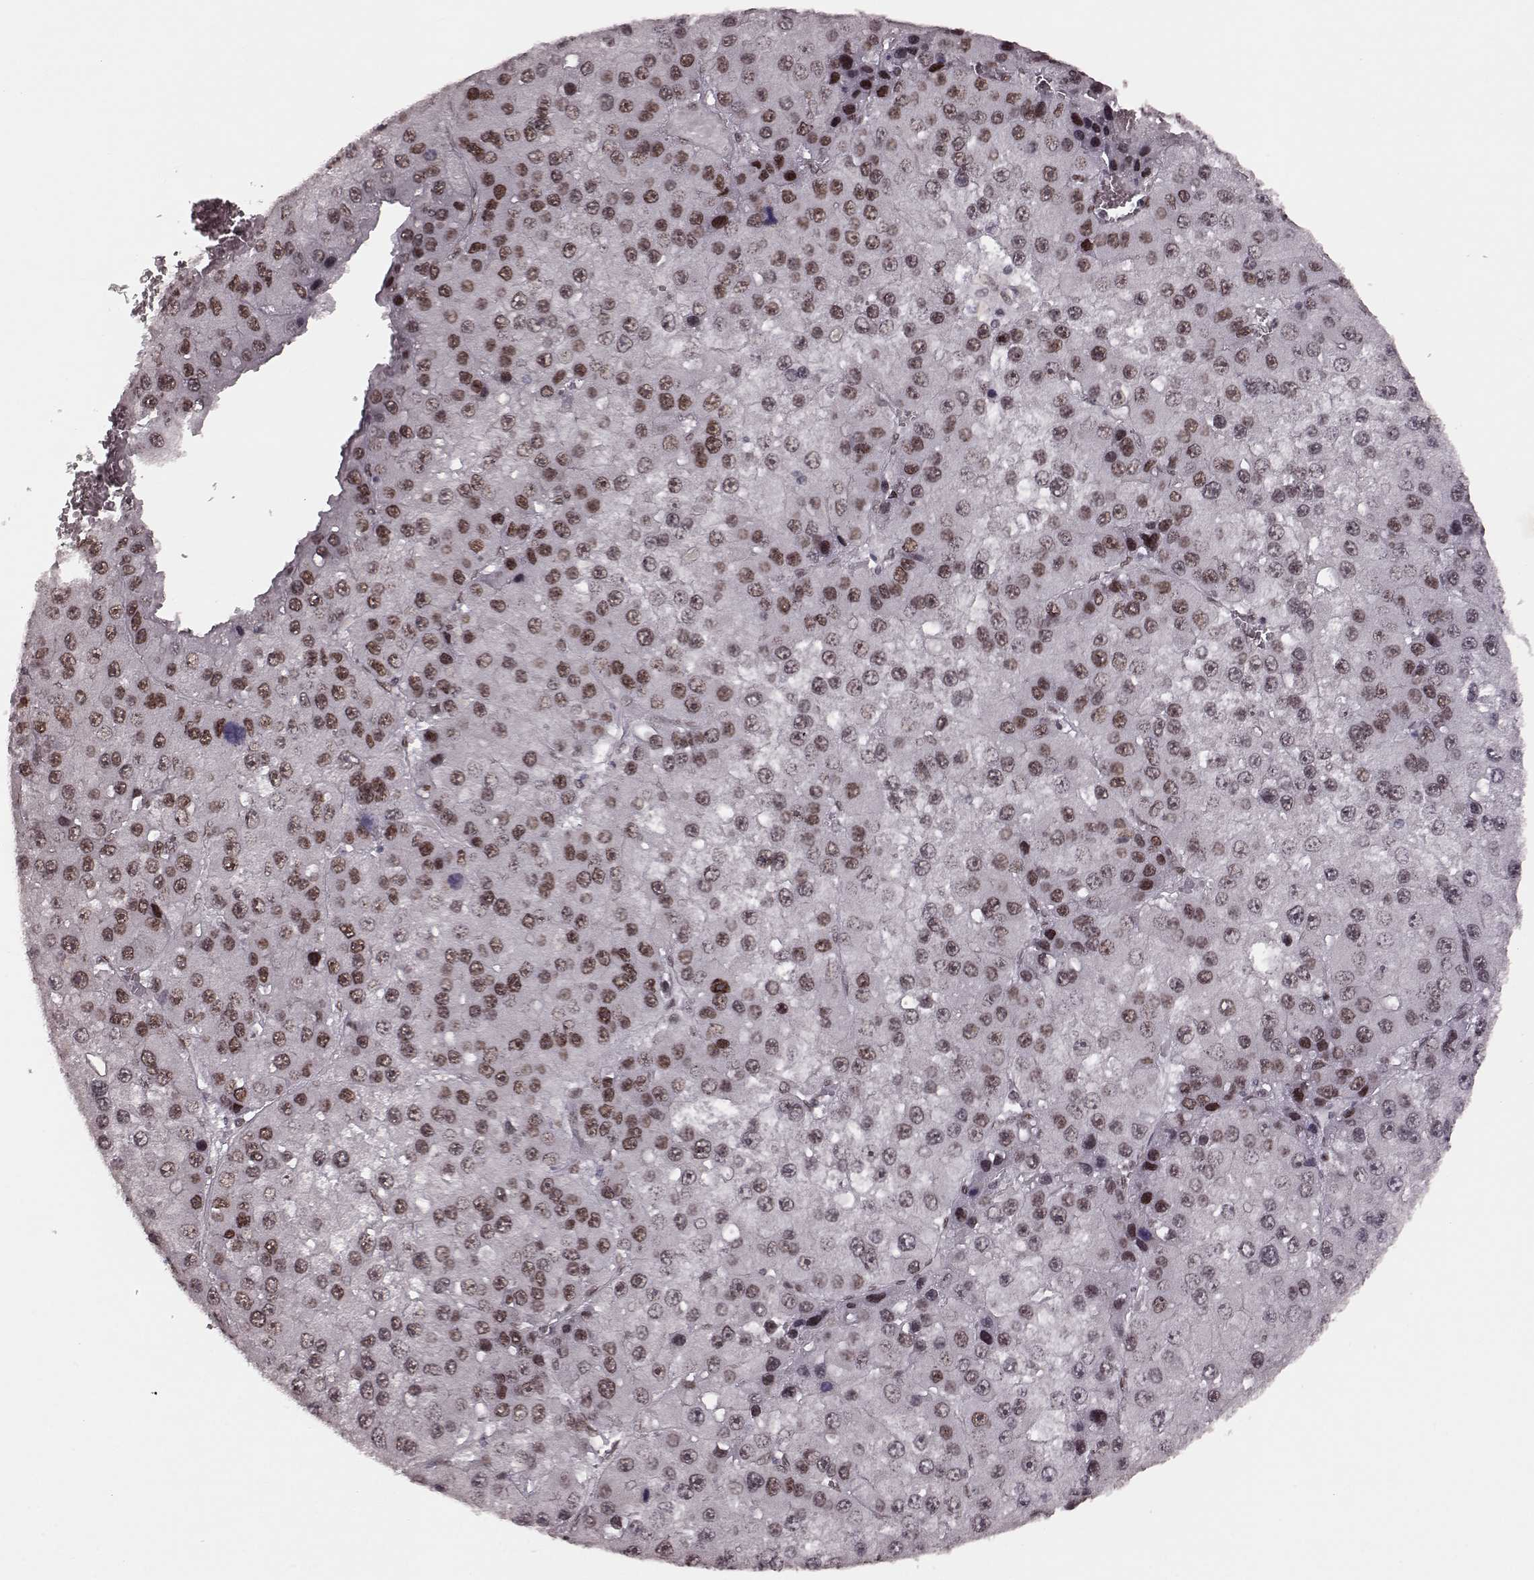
{"staining": {"intensity": "moderate", "quantity": ">75%", "location": "nuclear"}, "tissue": "liver cancer", "cell_type": "Tumor cells", "image_type": "cancer", "snomed": [{"axis": "morphology", "description": "Carcinoma, Hepatocellular, NOS"}, {"axis": "topography", "description": "Liver"}], "caption": "Liver hepatocellular carcinoma stained with immunohistochemistry reveals moderate nuclear expression in approximately >75% of tumor cells.", "gene": "NR2C1", "patient": {"sex": "female", "age": 73}}